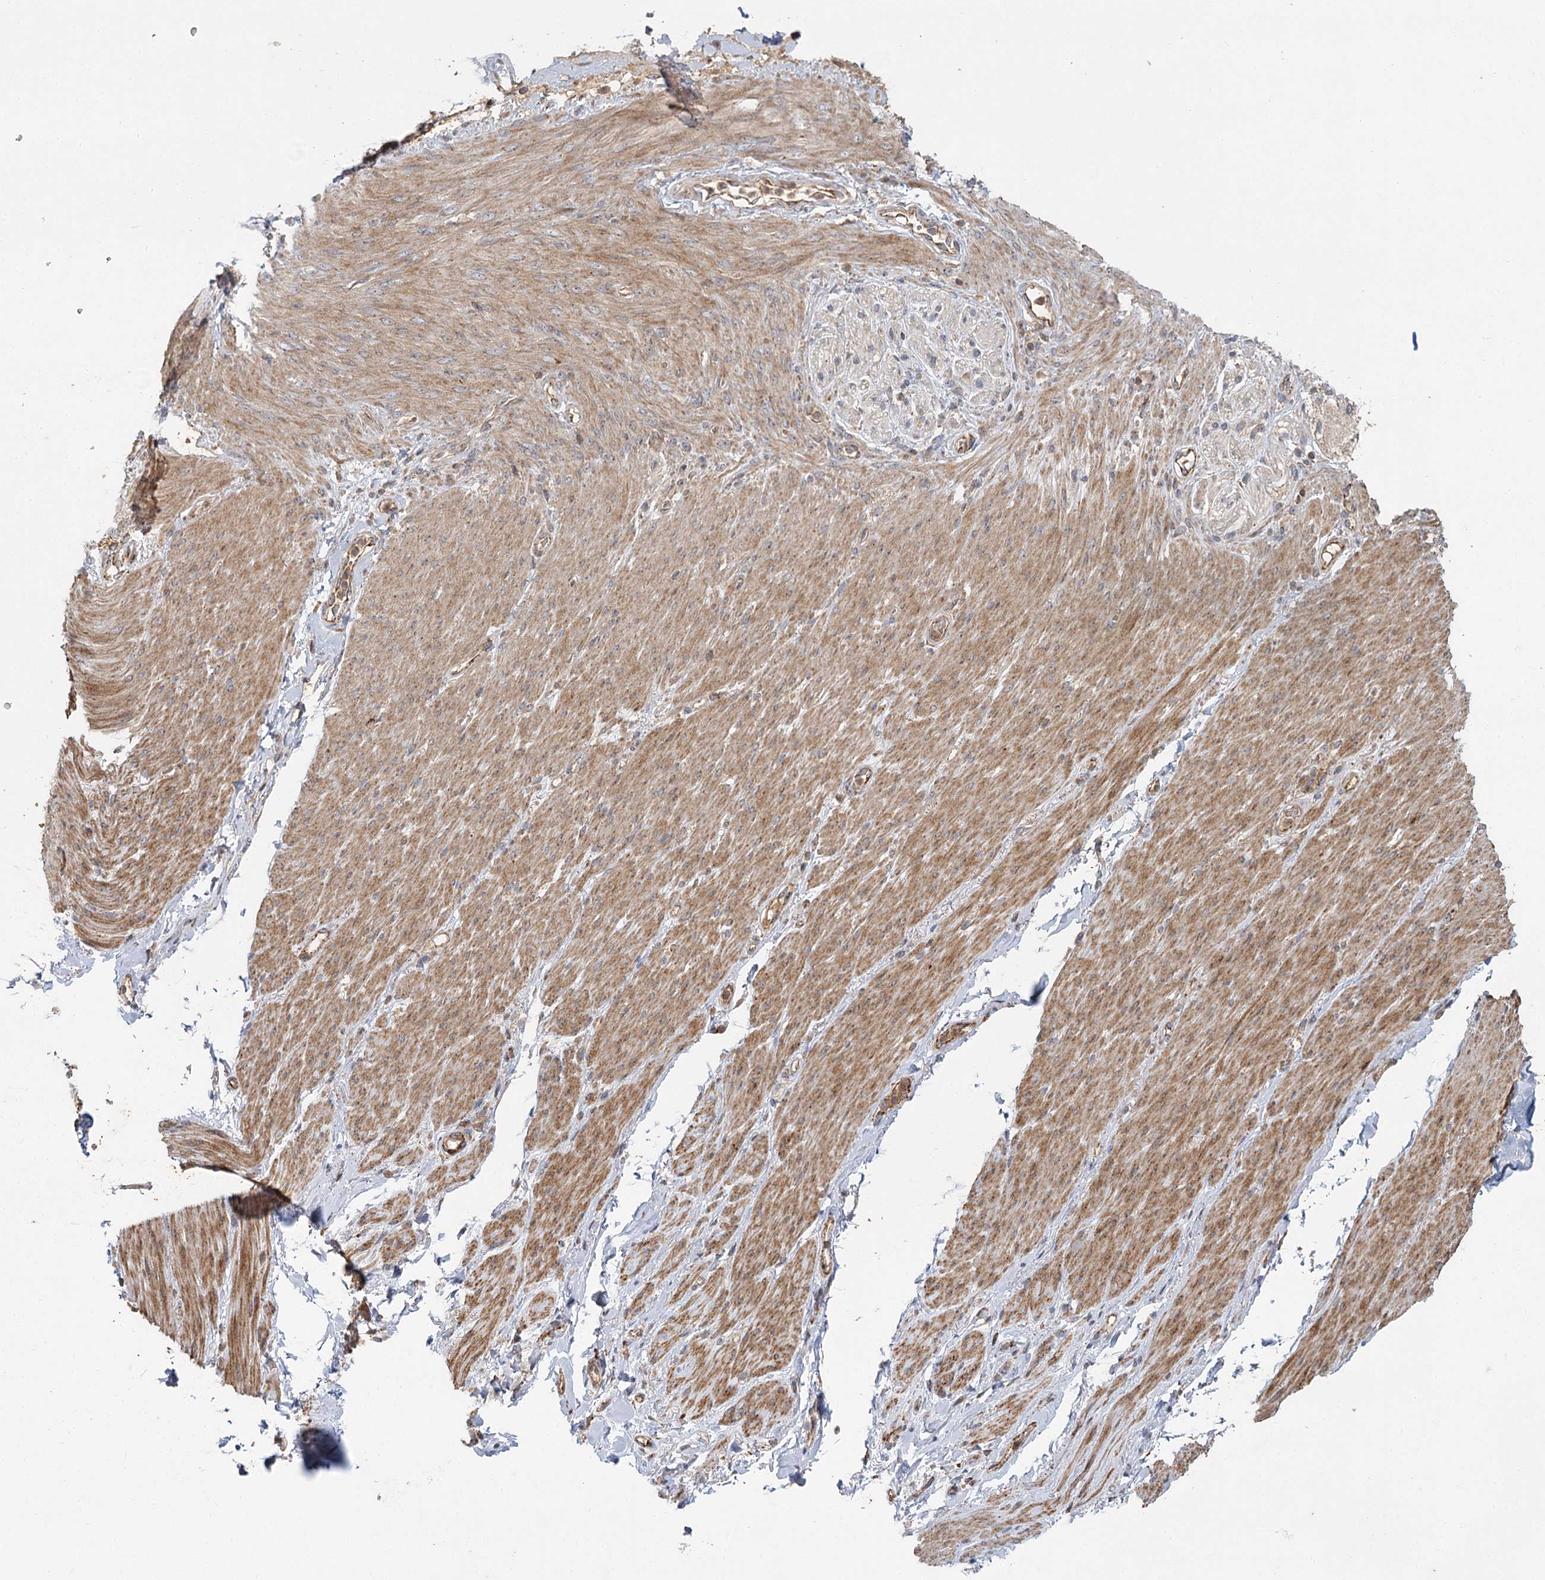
{"staining": {"intensity": "negative", "quantity": "none", "location": "none"}, "tissue": "adipose tissue", "cell_type": "Adipocytes", "image_type": "normal", "snomed": [{"axis": "morphology", "description": "Normal tissue, NOS"}, {"axis": "topography", "description": "Colon"}, {"axis": "topography", "description": "Peripheral nerve tissue"}], "caption": "The histopathology image exhibits no staining of adipocytes in normal adipose tissue.", "gene": "ENSG00000273217", "patient": {"sex": "female", "age": 61}}